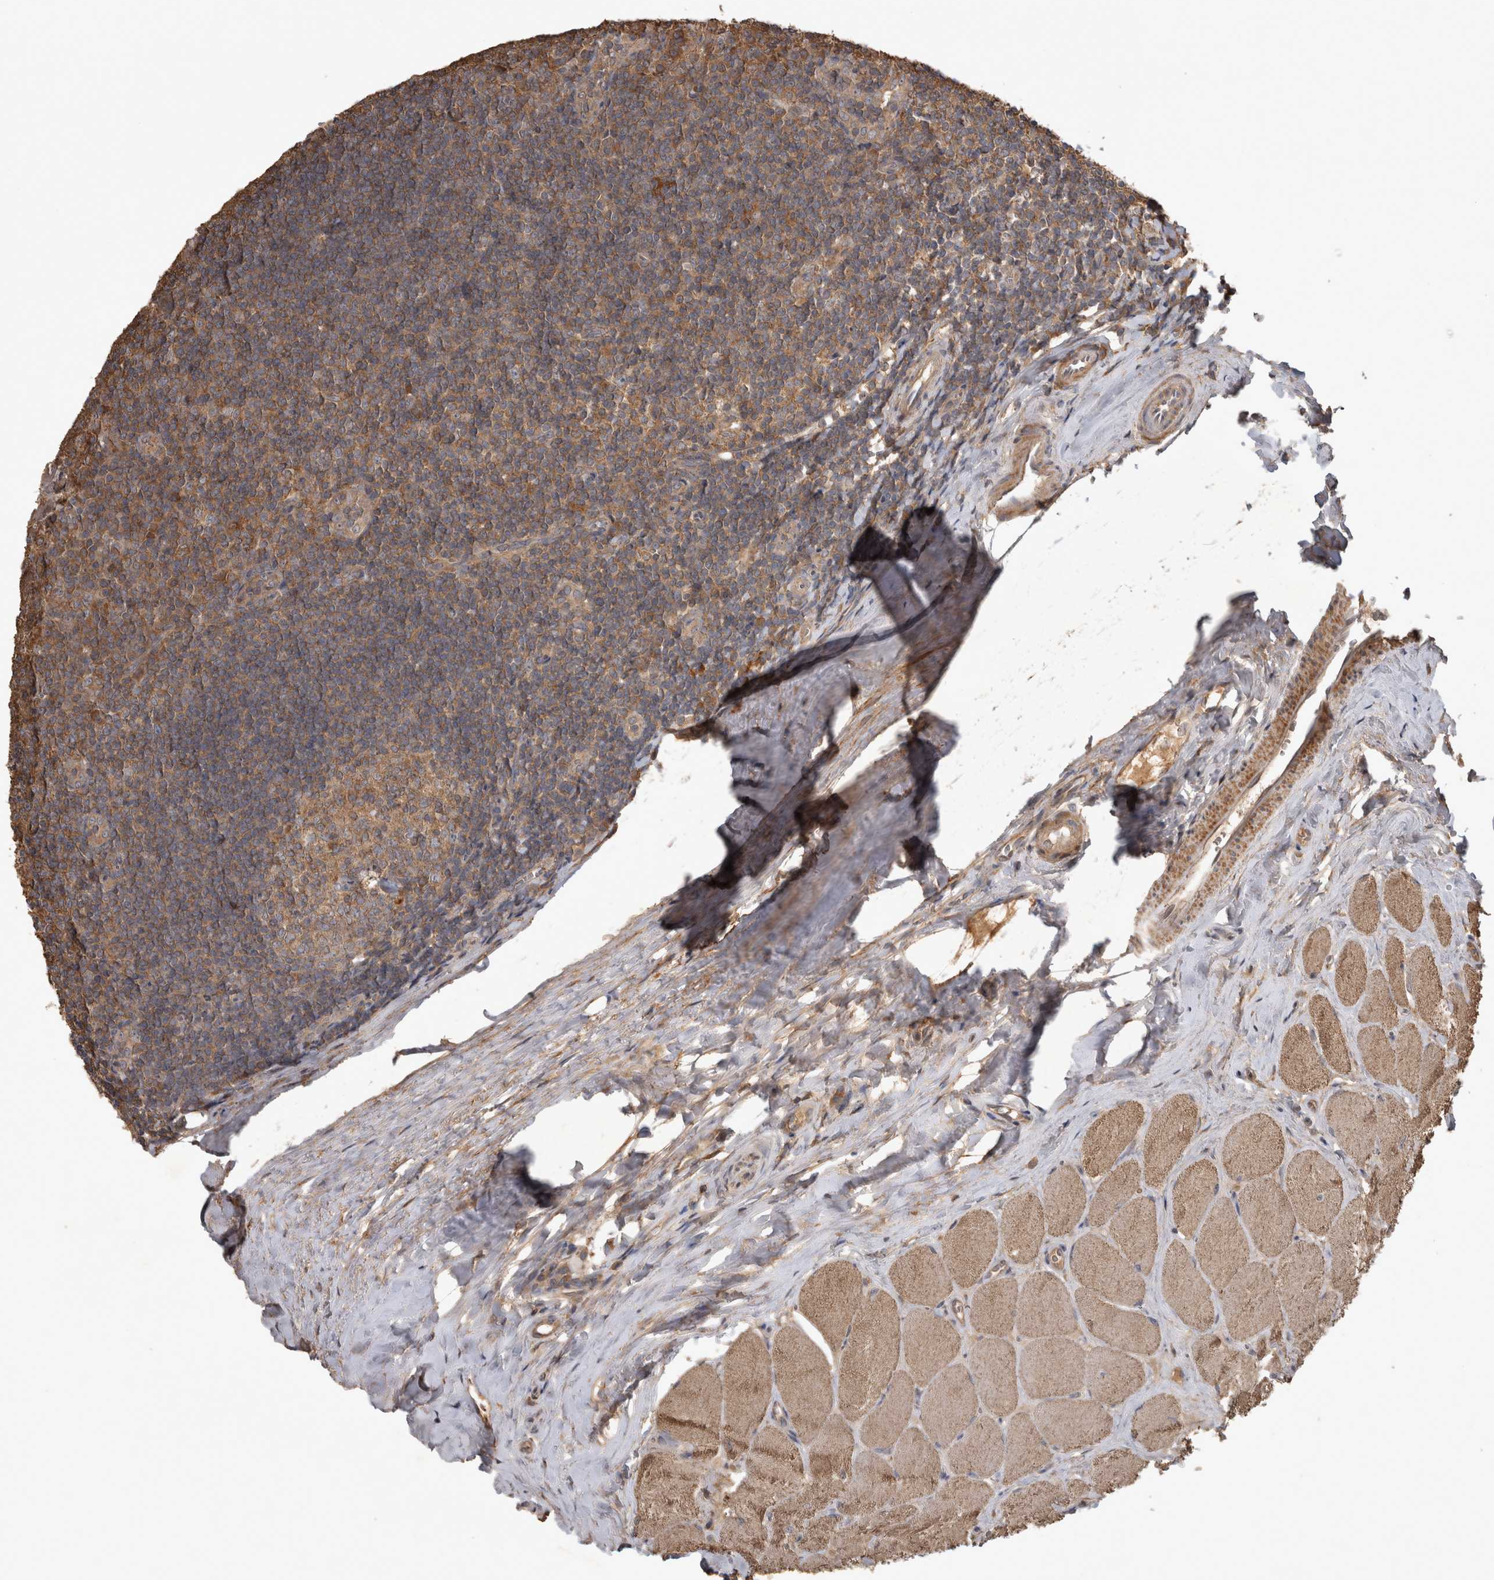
{"staining": {"intensity": "moderate", "quantity": ">75%", "location": "cytoplasmic/membranous"}, "tissue": "tonsil", "cell_type": "Germinal center cells", "image_type": "normal", "snomed": [{"axis": "morphology", "description": "Normal tissue, NOS"}, {"axis": "topography", "description": "Tonsil"}], "caption": "This is an image of immunohistochemistry (IHC) staining of benign tonsil, which shows moderate positivity in the cytoplasmic/membranous of germinal center cells.", "gene": "TRMT61B", "patient": {"sex": "male", "age": 27}}